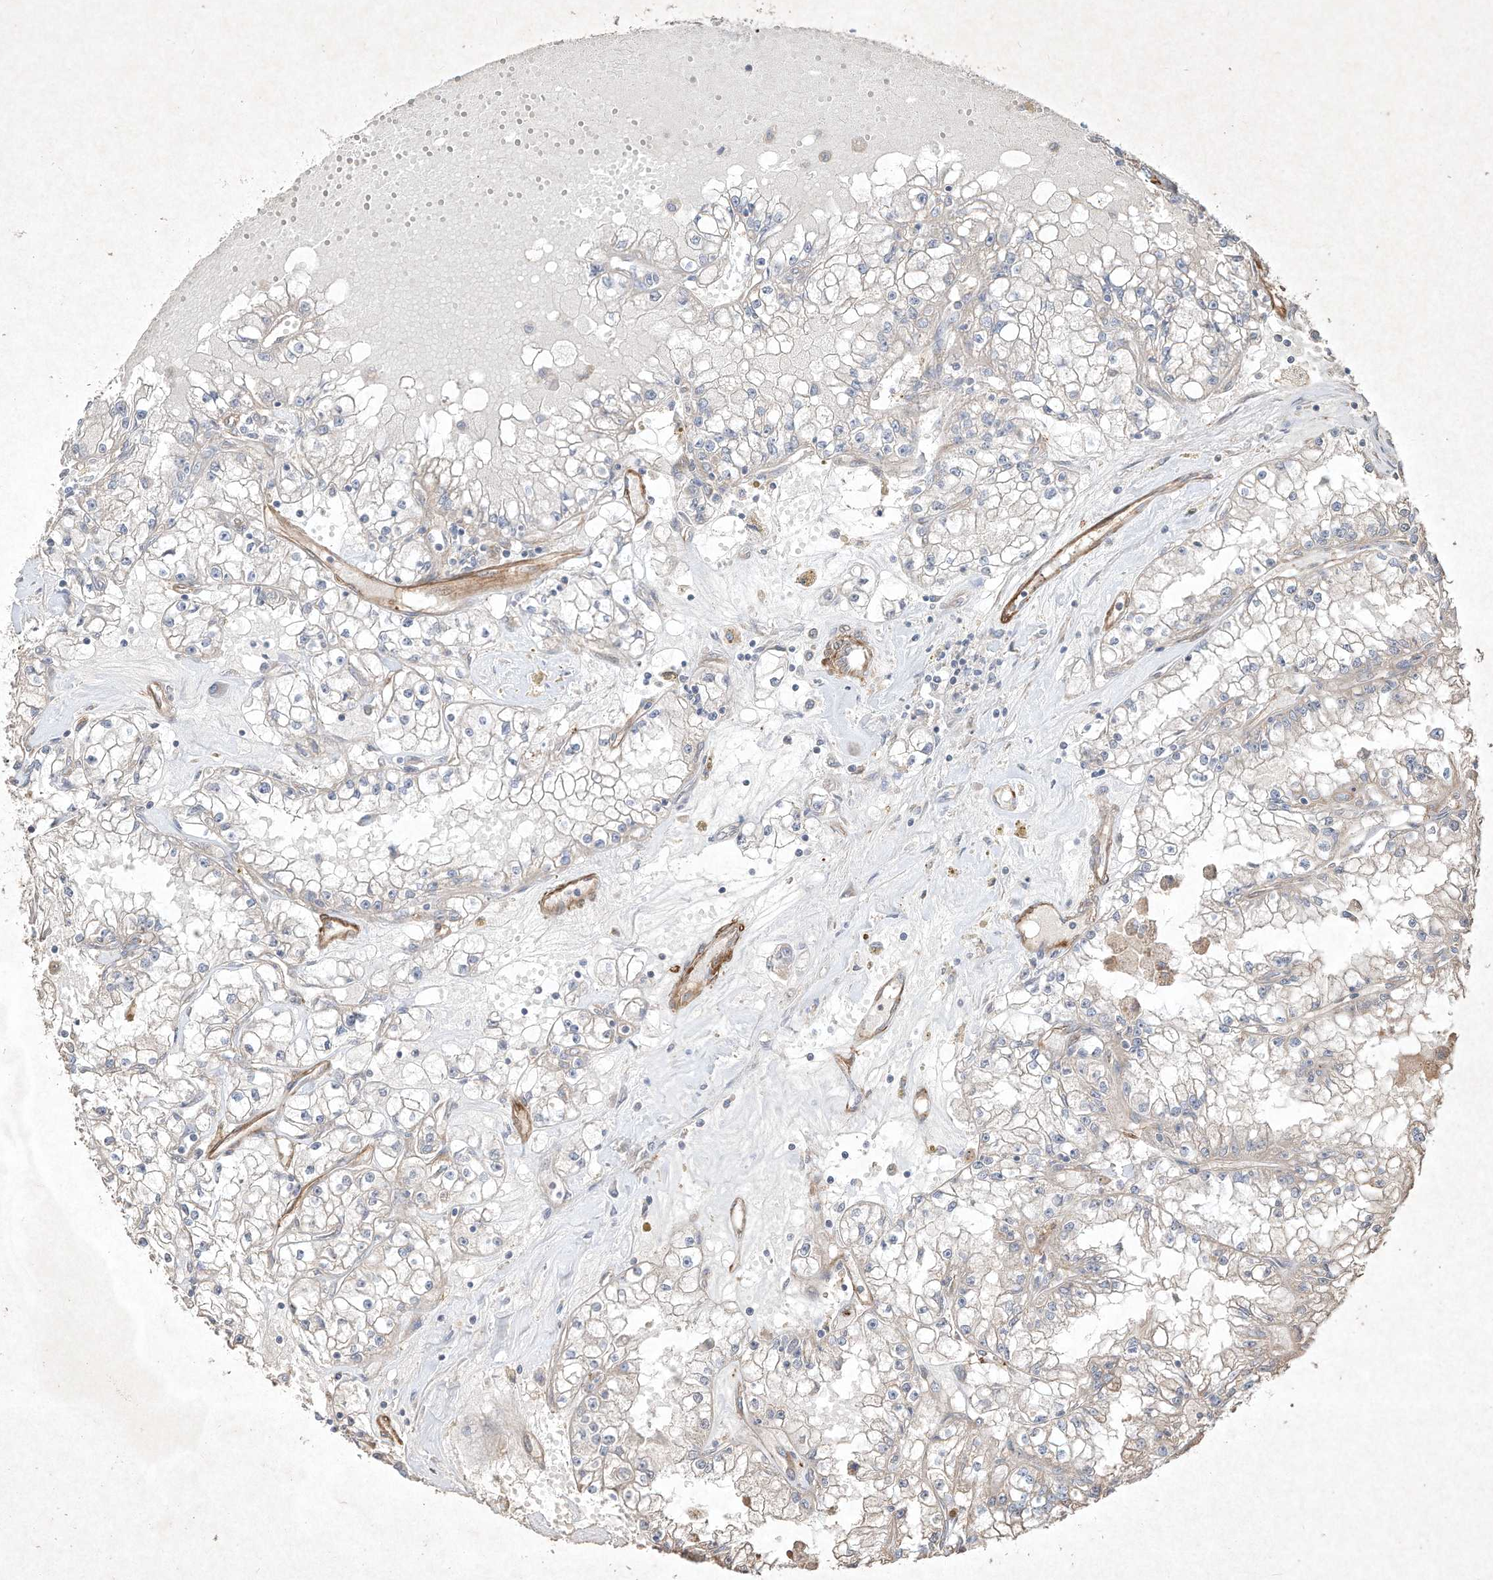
{"staining": {"intensity": "negative", "quantity": "none", "location": "none"}, "tissue": "renal cancer", "cell_type": "Tumor cells", "image_type": "cancer", "snomed": [{"axis": "morphology", "description": "Adenocarcinoma, NOS"}, {"axis": "topography", "description": "Kidney"}], "caption": "High power microscopy photomicrograph of an IHC histopathology image of renal adenocarcinoma, revealing no significant positivity in tumor cells.", "gene": "HTR5A", "patient": {"sex": "male", "age": 56}}